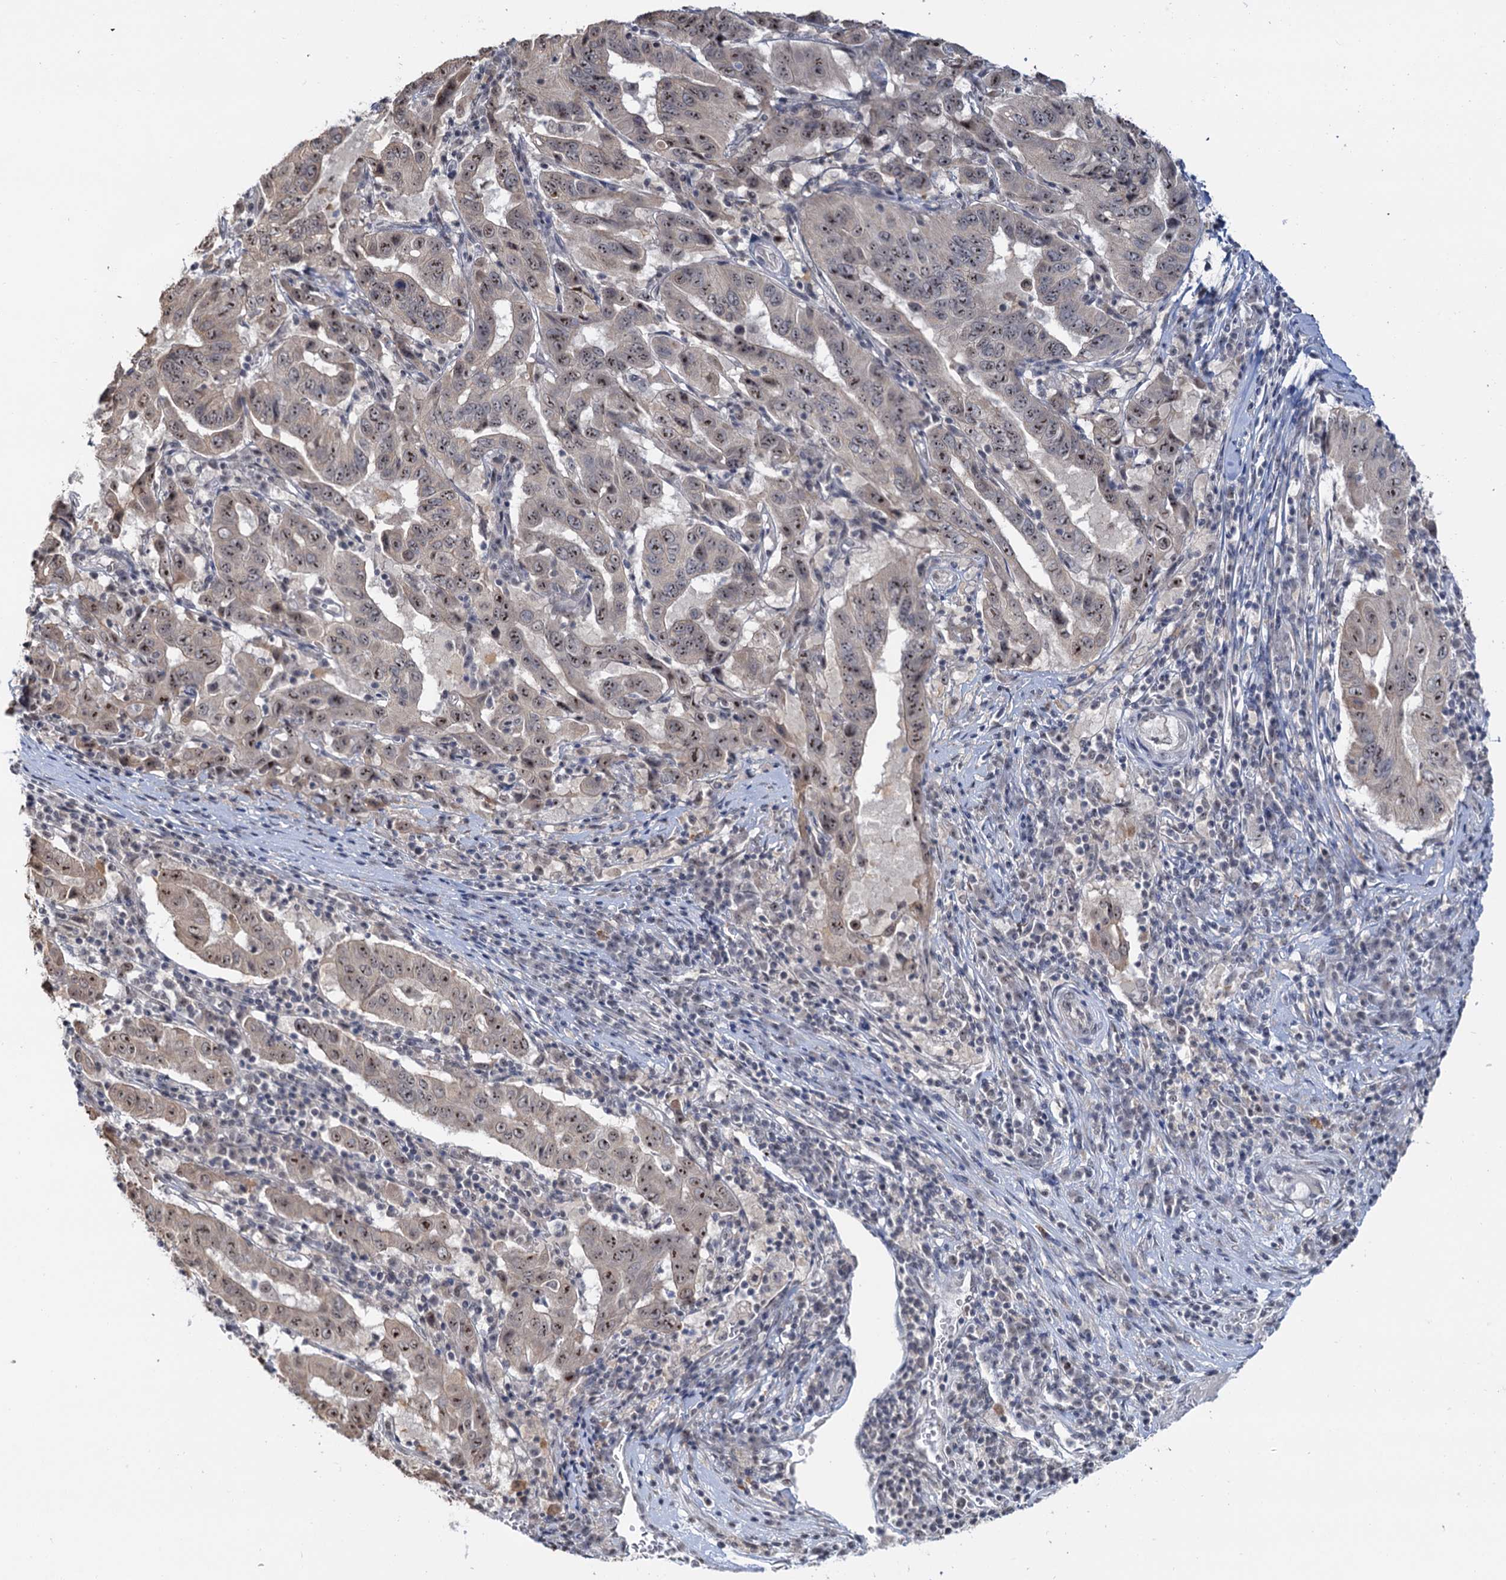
{"staining": {"intensity": "moderate", "quantity": ">75%", "location": "nuclear"}, "tissue": "pancreatic cancer", "cell_type": "Tumor cells", "image_type": "cancer", "snomed": [{"axis": "morphology", "description": "Adenocarcinoma, NOS"}, {"axis": "topography", "description": "Pancreas"}], "caption": "Tumor cells exhibit moderate nuclear positivity in approximately >75% of cells in pancreatic adenocarcinoma.", "gene": "NAT10", "patient": {"sex": "male", "age": 63}}